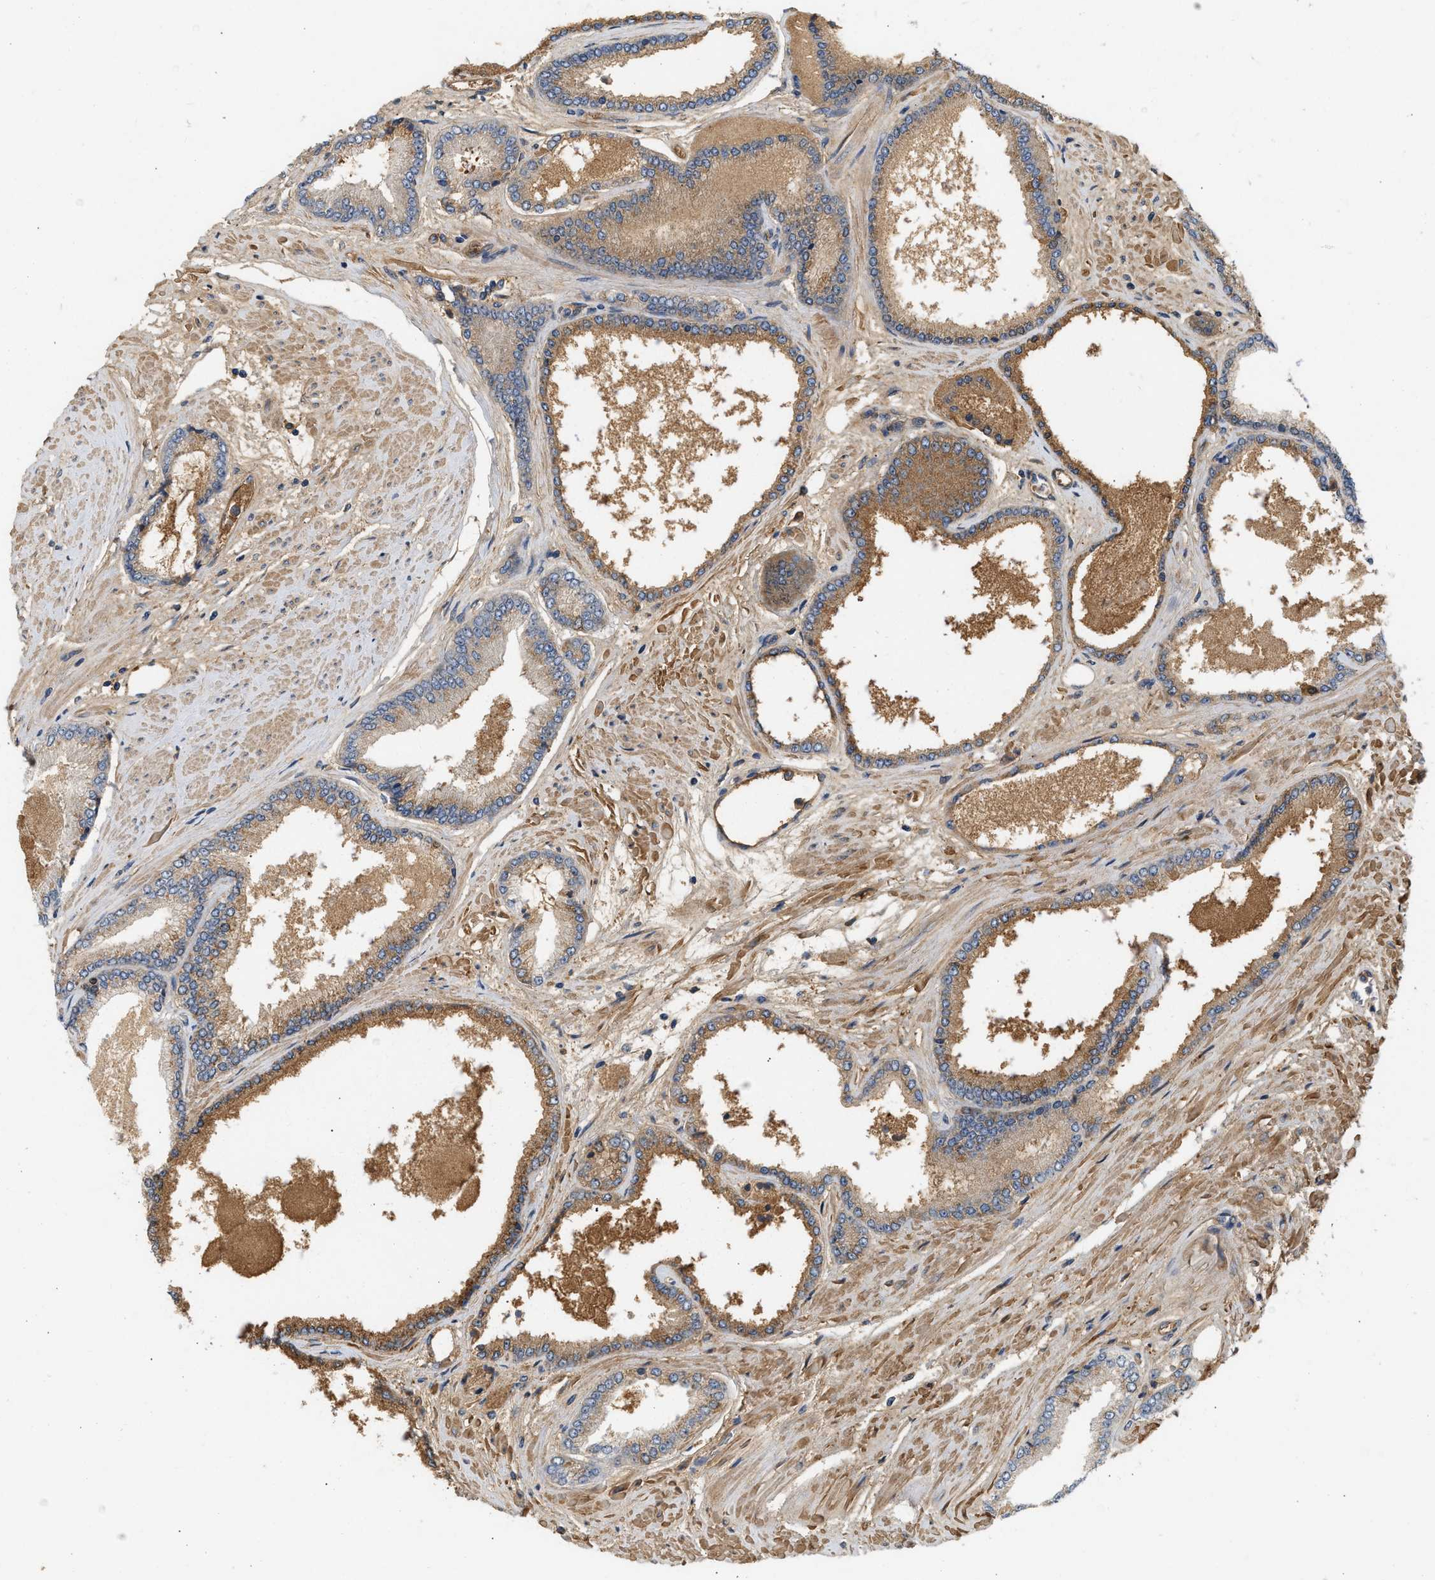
{"staining": {"intensity": "moderate", "quantity": "25%-75%", "location": "cytoplasmic/membranous"}, "tissue": "prostate cancer", "cell_type": "Tumor cells", "image_type": "cancer", "snomed": [{"axis": "morphology", "description": "Adenocarcinoma, High grade"}, {"axis": "topography", "description": "Prostate"}], "caption": "A brown stain labels moderate cytoplasmic/membranous positivity of a protein in prostate cancer (high-grade adenocarcinoma) tumor cells. The protein of interest is shown in brown color, while the nuclei are stained blue.", "gene": "F8", "patient": {"sex": "male", "age": 61}}